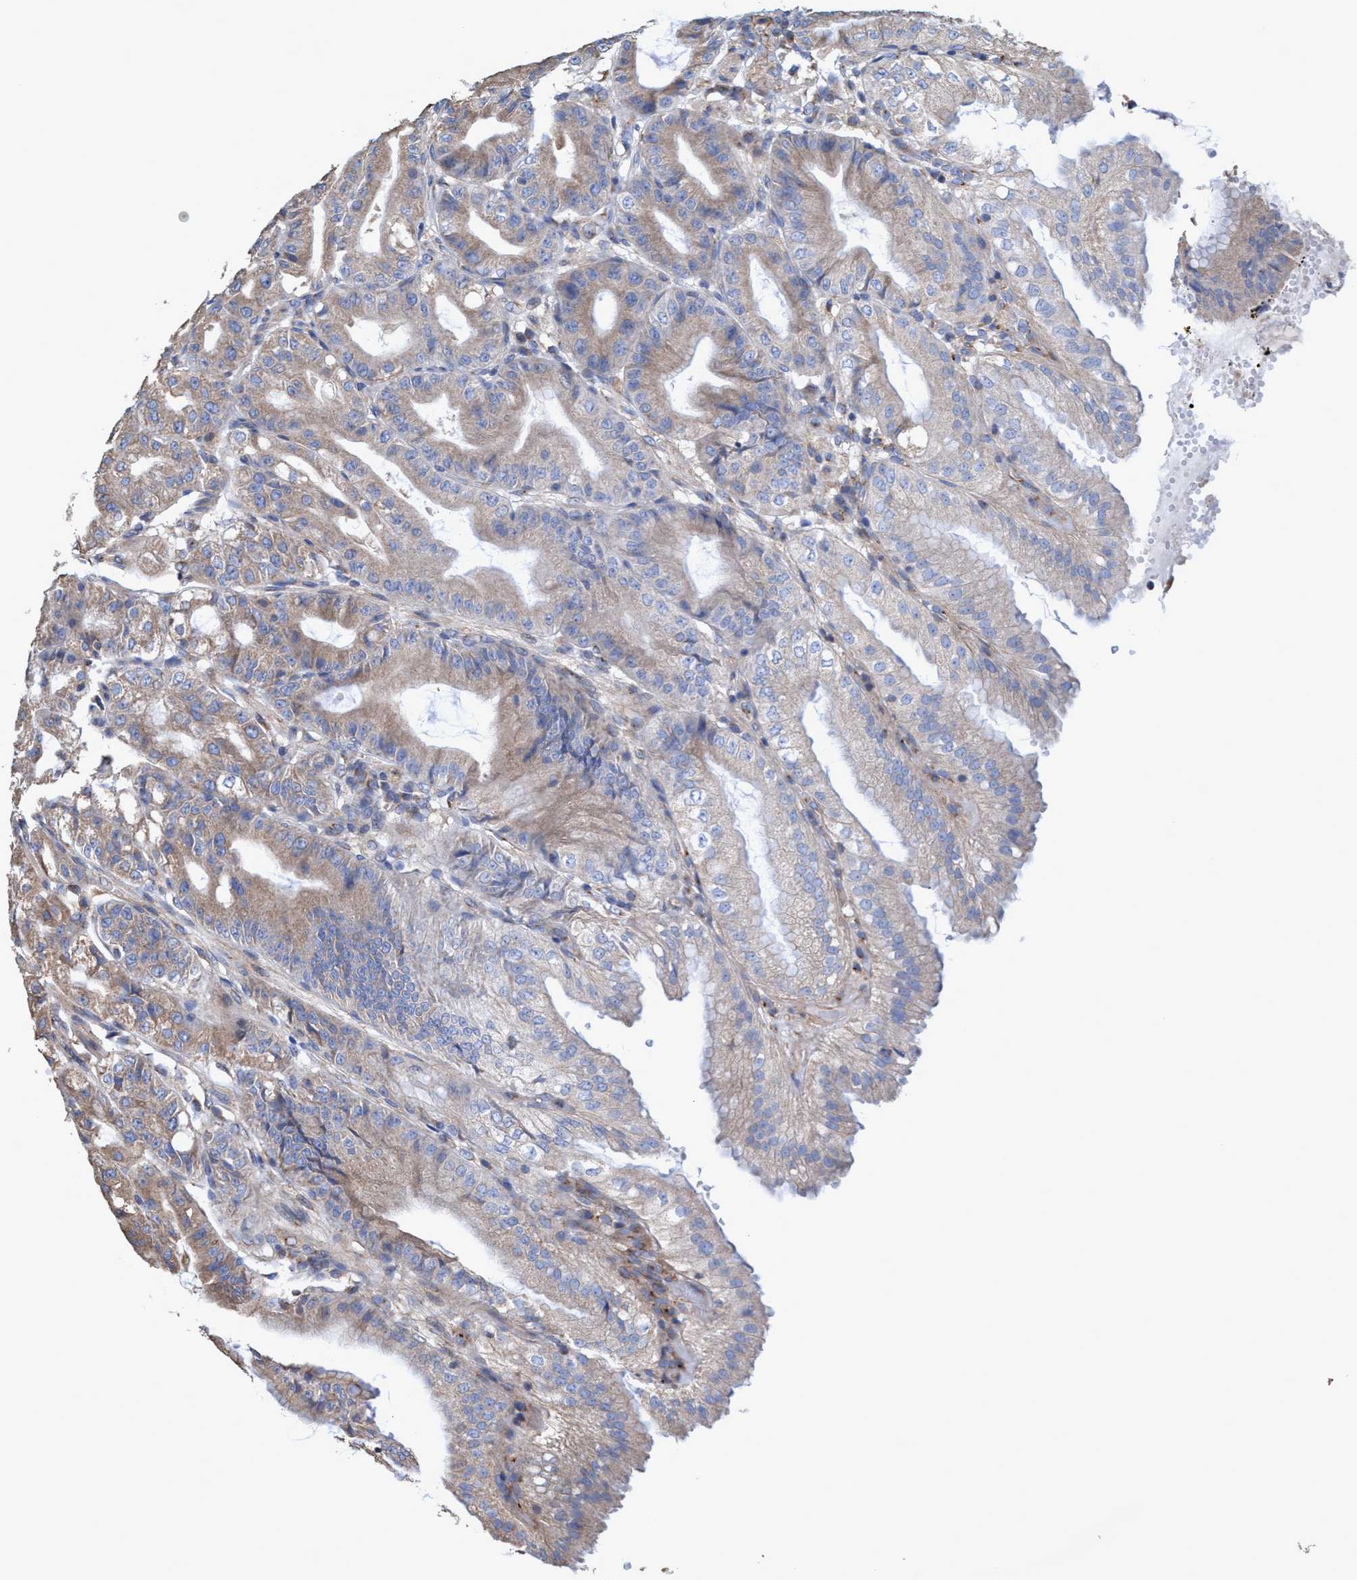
{"staining": {"intensity": "weak", "quantity": "25%-75%", "location": "cytoplasmic/membranous"}, "tissue": "stomach", "cell_type": "Glandular cells", "image_type": "normal", "snomed": [{"axis": "morphology", "description": "Normal tissue, NOS"}, {"axis": "topography", "description": "Stomach, lower"}], "caption": "Protein analysis of normal stomach reveals weak cytoplasmic/membranous positivity in approximately 25%-75% of glandular cells. Immunohistochemistry stains the protein of interest in brown and the nuclei are stained blue.", "gene": "BICD2", "patient": {"sex": "male", "age": 71}}